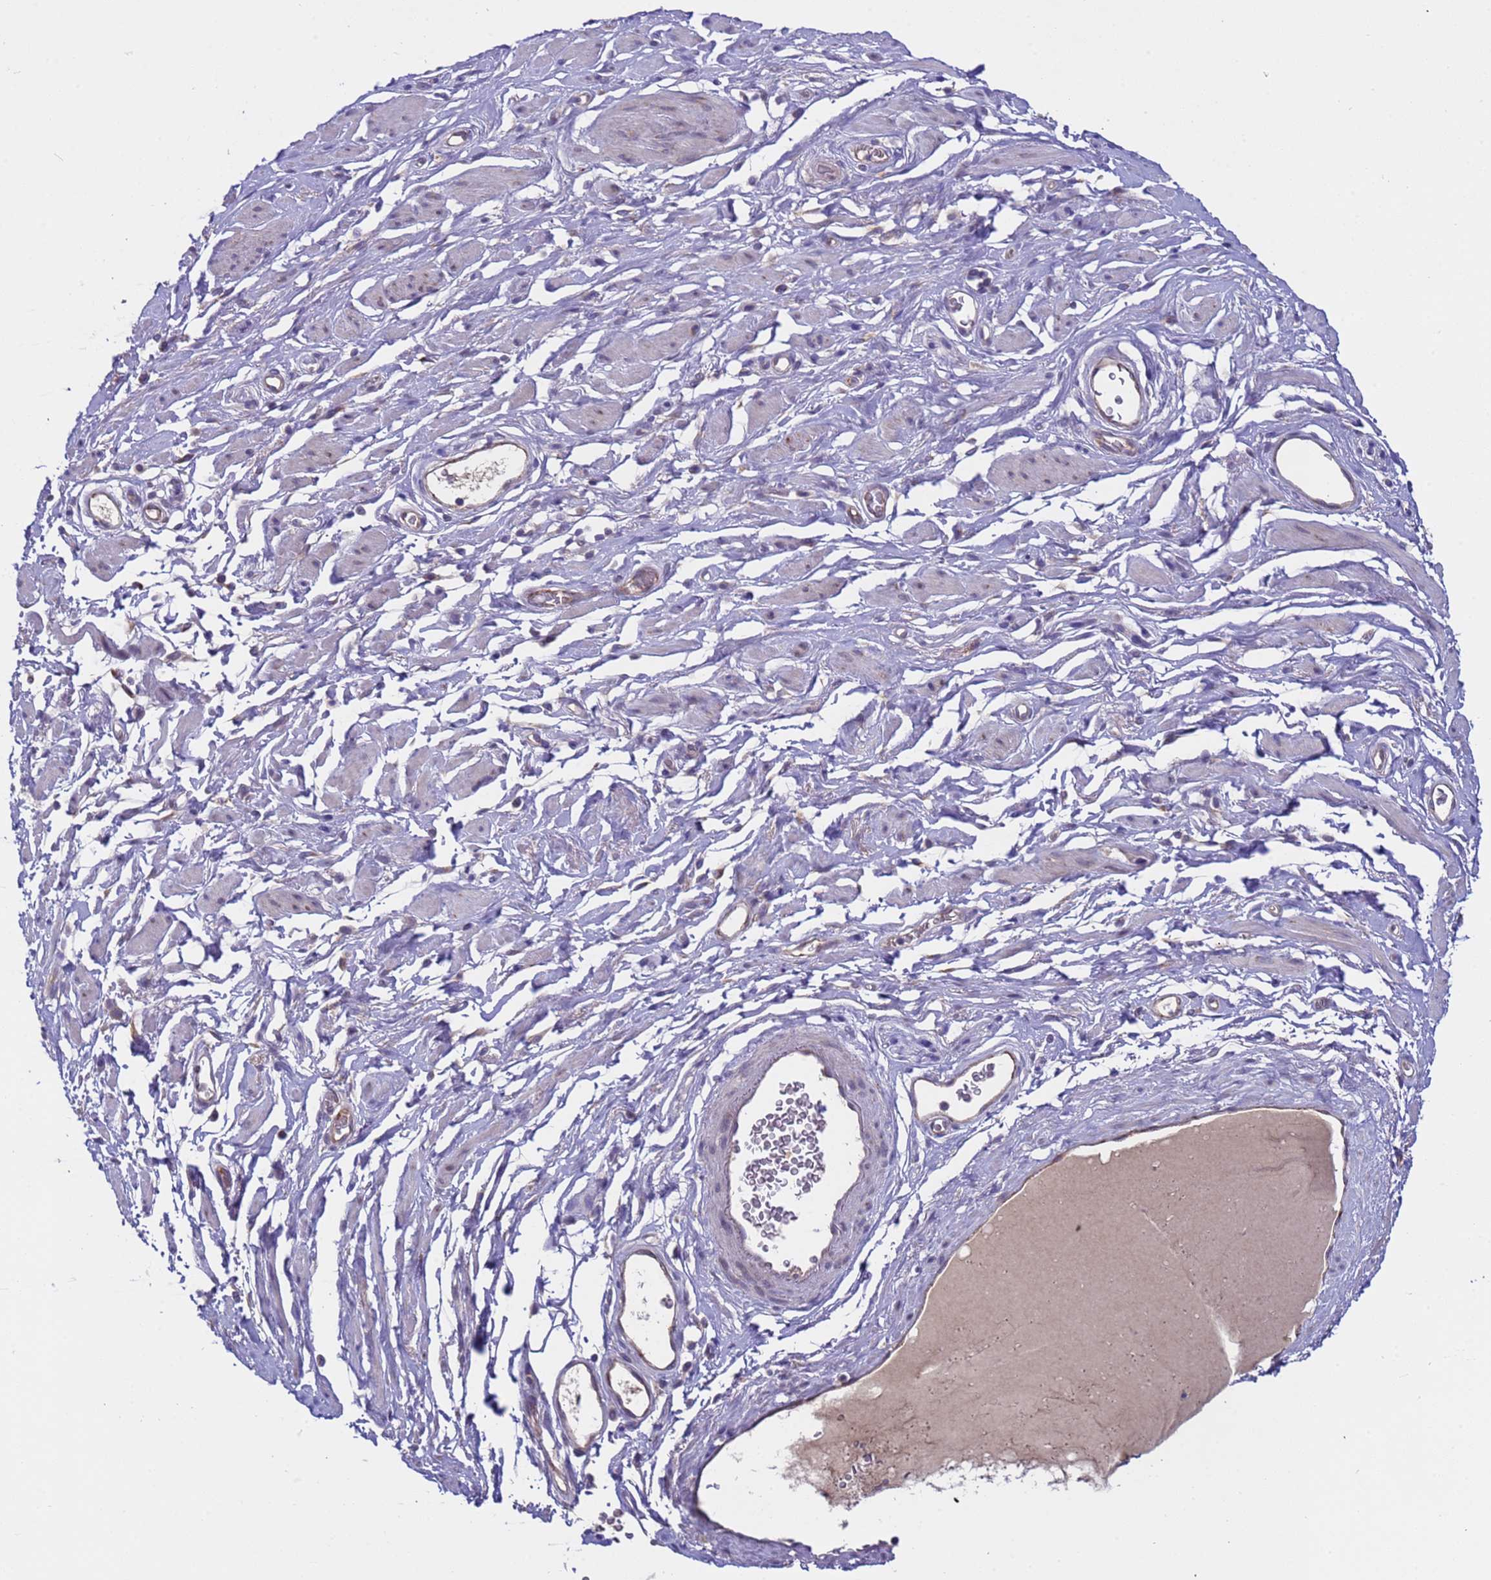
{"staining": {"intensity": "negative", "quantity": "none", "location": "none"}, "tissue": "adipose tissue", "cell_type": "Adipocytes", "image_type": "normal", "snomed": [{"axis": "morphology", "description": "Normal tissue, NOS"}, {"axis": "morphology", "description": "Adenocarcinoma, NOS"}, {"axis": "topography", "description": "Rectum"}, {"axis": "topography", "description": "Vagina"}, {"axis": "topography", "description": "Peripheral nerve tissue"}], "caption": "The micrograph exhibits no significant positivity in adipocytes of adipose tissue. Brightfield microscopy of immunohistochemistry stained with DAB (brown) and hematoxylin (blue), captured at high magnification.", "gene": "ZNF248", "patient": {"sex": "female", "age": 71}}